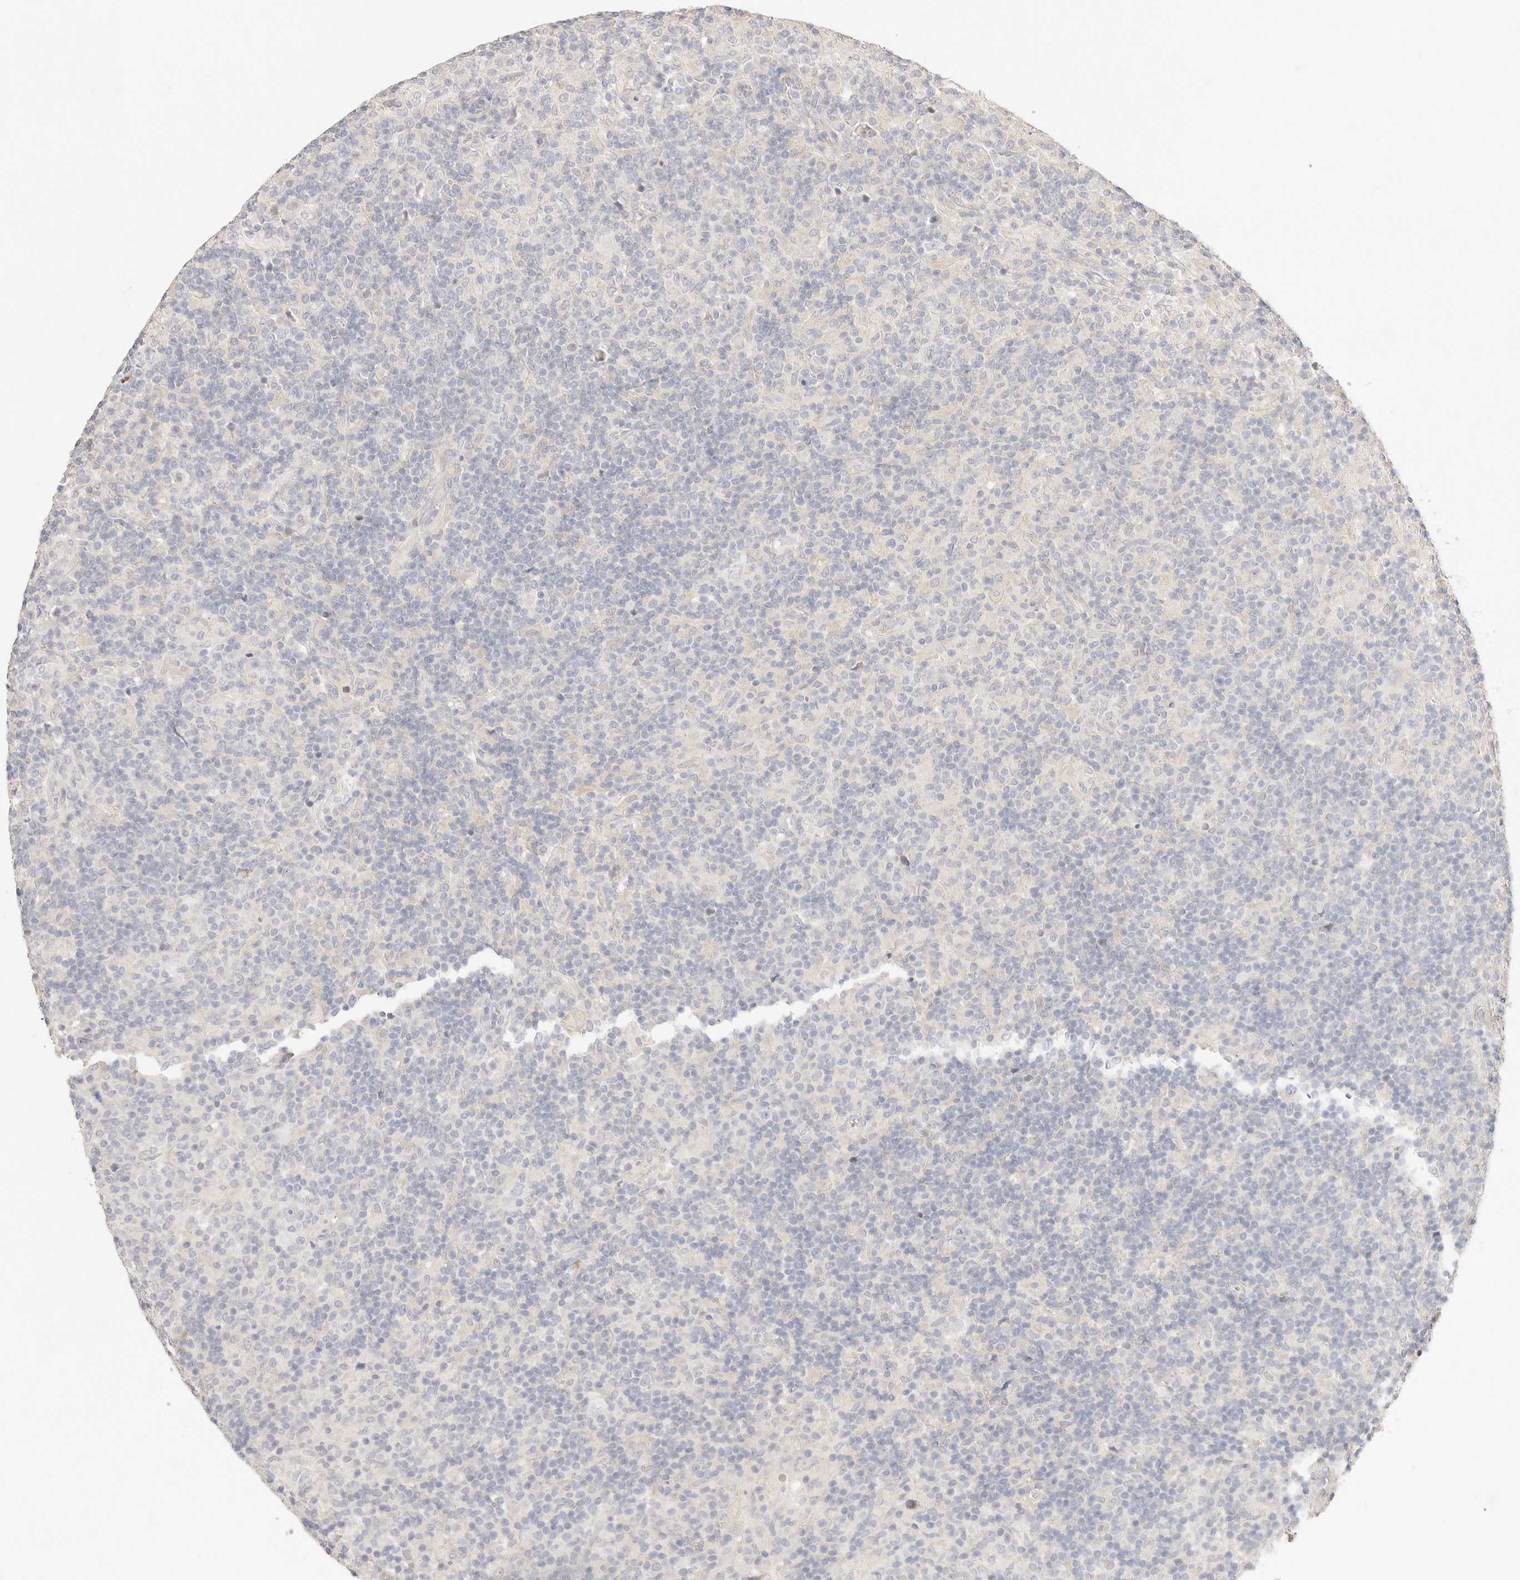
{"staining": {"intensity": "negative", "quantity": "none", "location": "none"}, "tissue": "lymphoma", "cell_type": "Tumor cells", "image_type": "cancer", "snomed": [{"axis": "morphology", "description": "Hodgkin's disease, NOS"}, {"axis": "topography", "description": "Lymph node"}], "caption": "Immunohistochemical staining of lymphoma displays no significant staining in tumor cells.", "gene": "GPR156", "patient": {"sex": "male", "age": 70}}